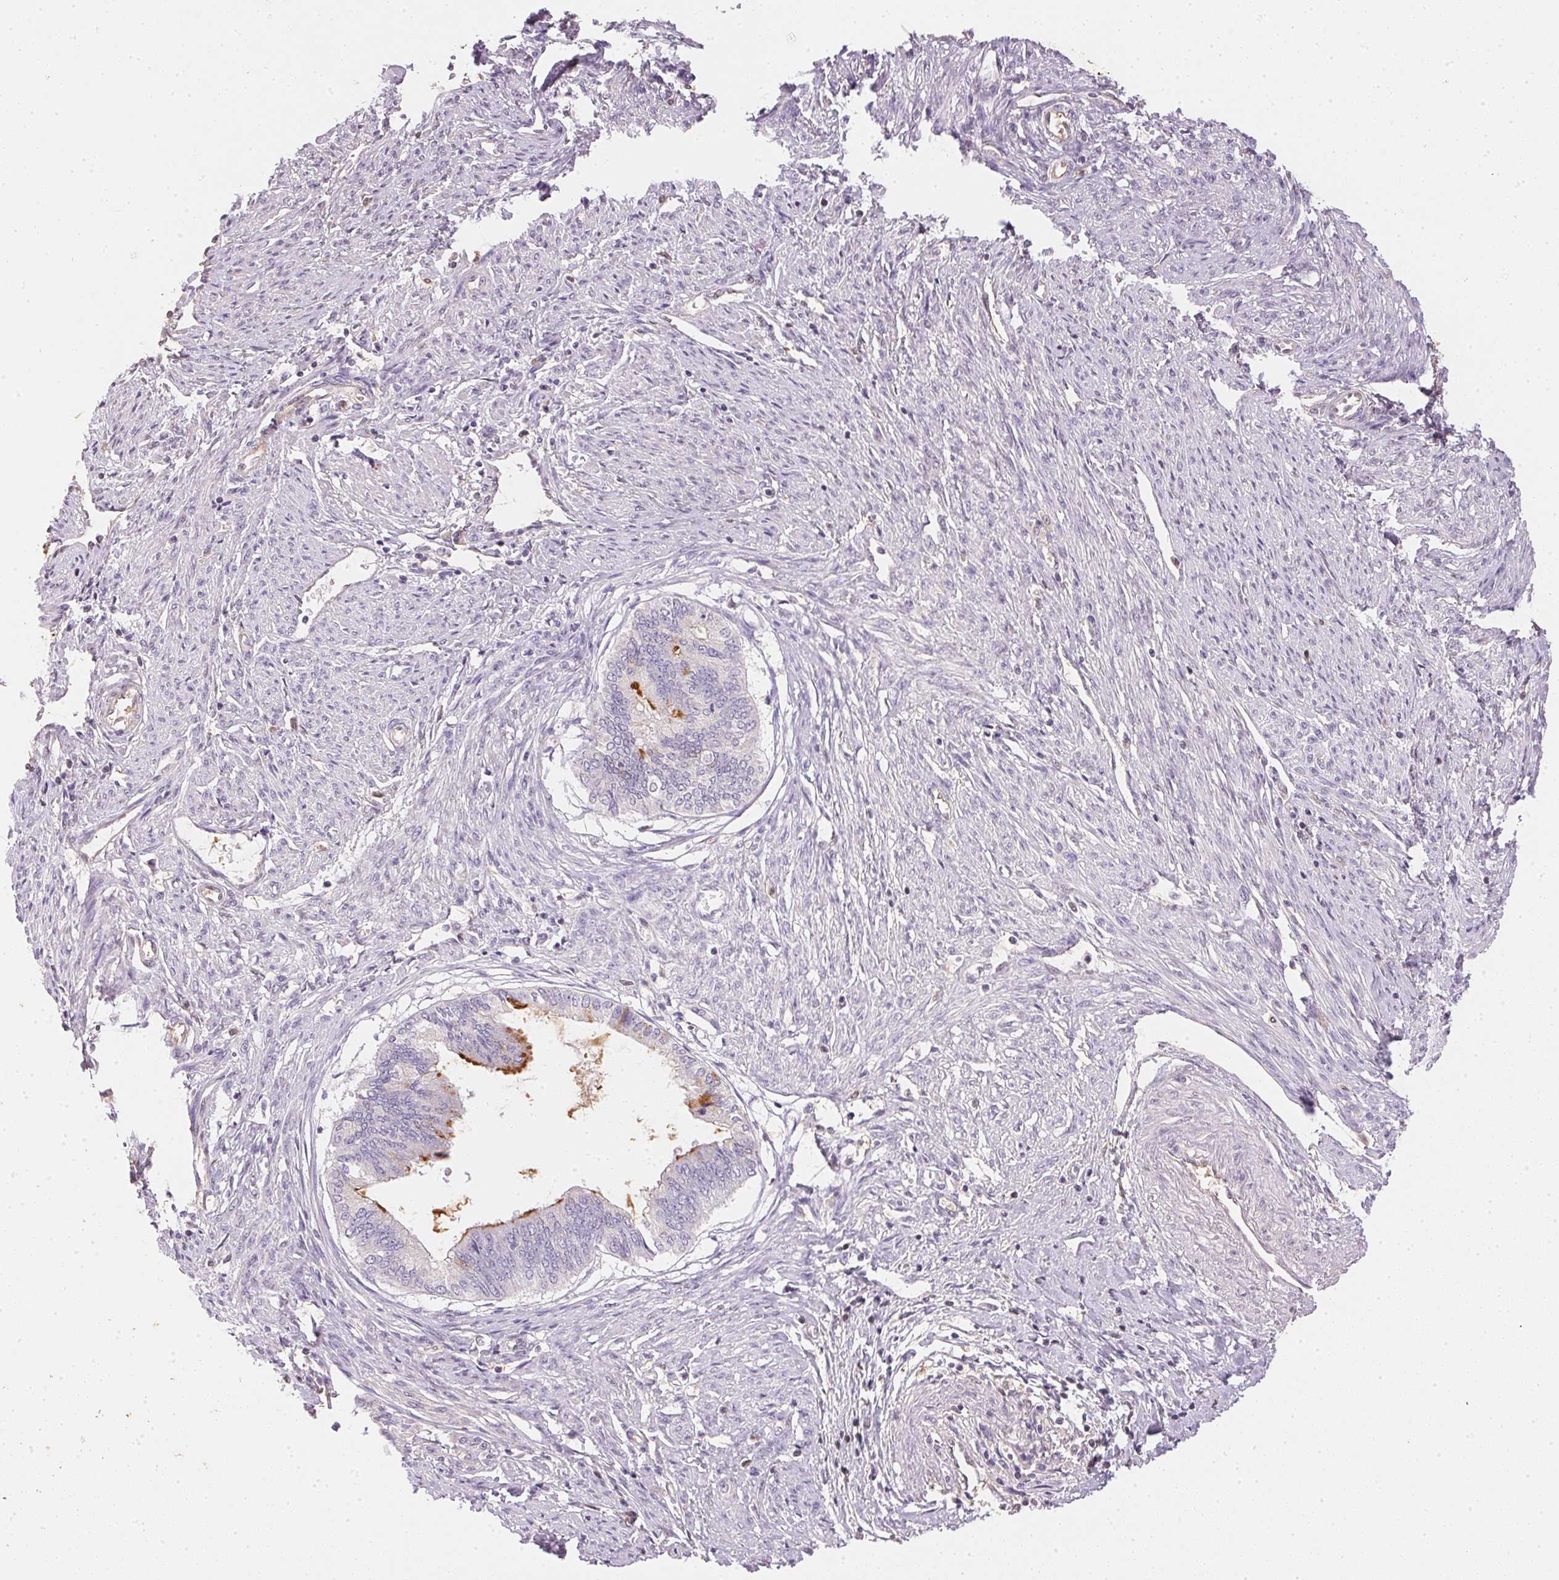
{"staining": {"intensity": "negative", "quantity": "none", "location": "none"}, "tissue": "endometrial cancer", "cell_type": "Tumor cells", "image_type": "cancer", "snomed": [{"axis": "morphology", "description": "Adenocarcinoma, NOS"}, {"axis": "topography", "description": "Endometrium"}], "caption": "Tumor cells are negative for protein expression in human adenocarcinoma (endometrial).", "gene": "S100A3", "patient": {"sex": "female", "age": 86}}